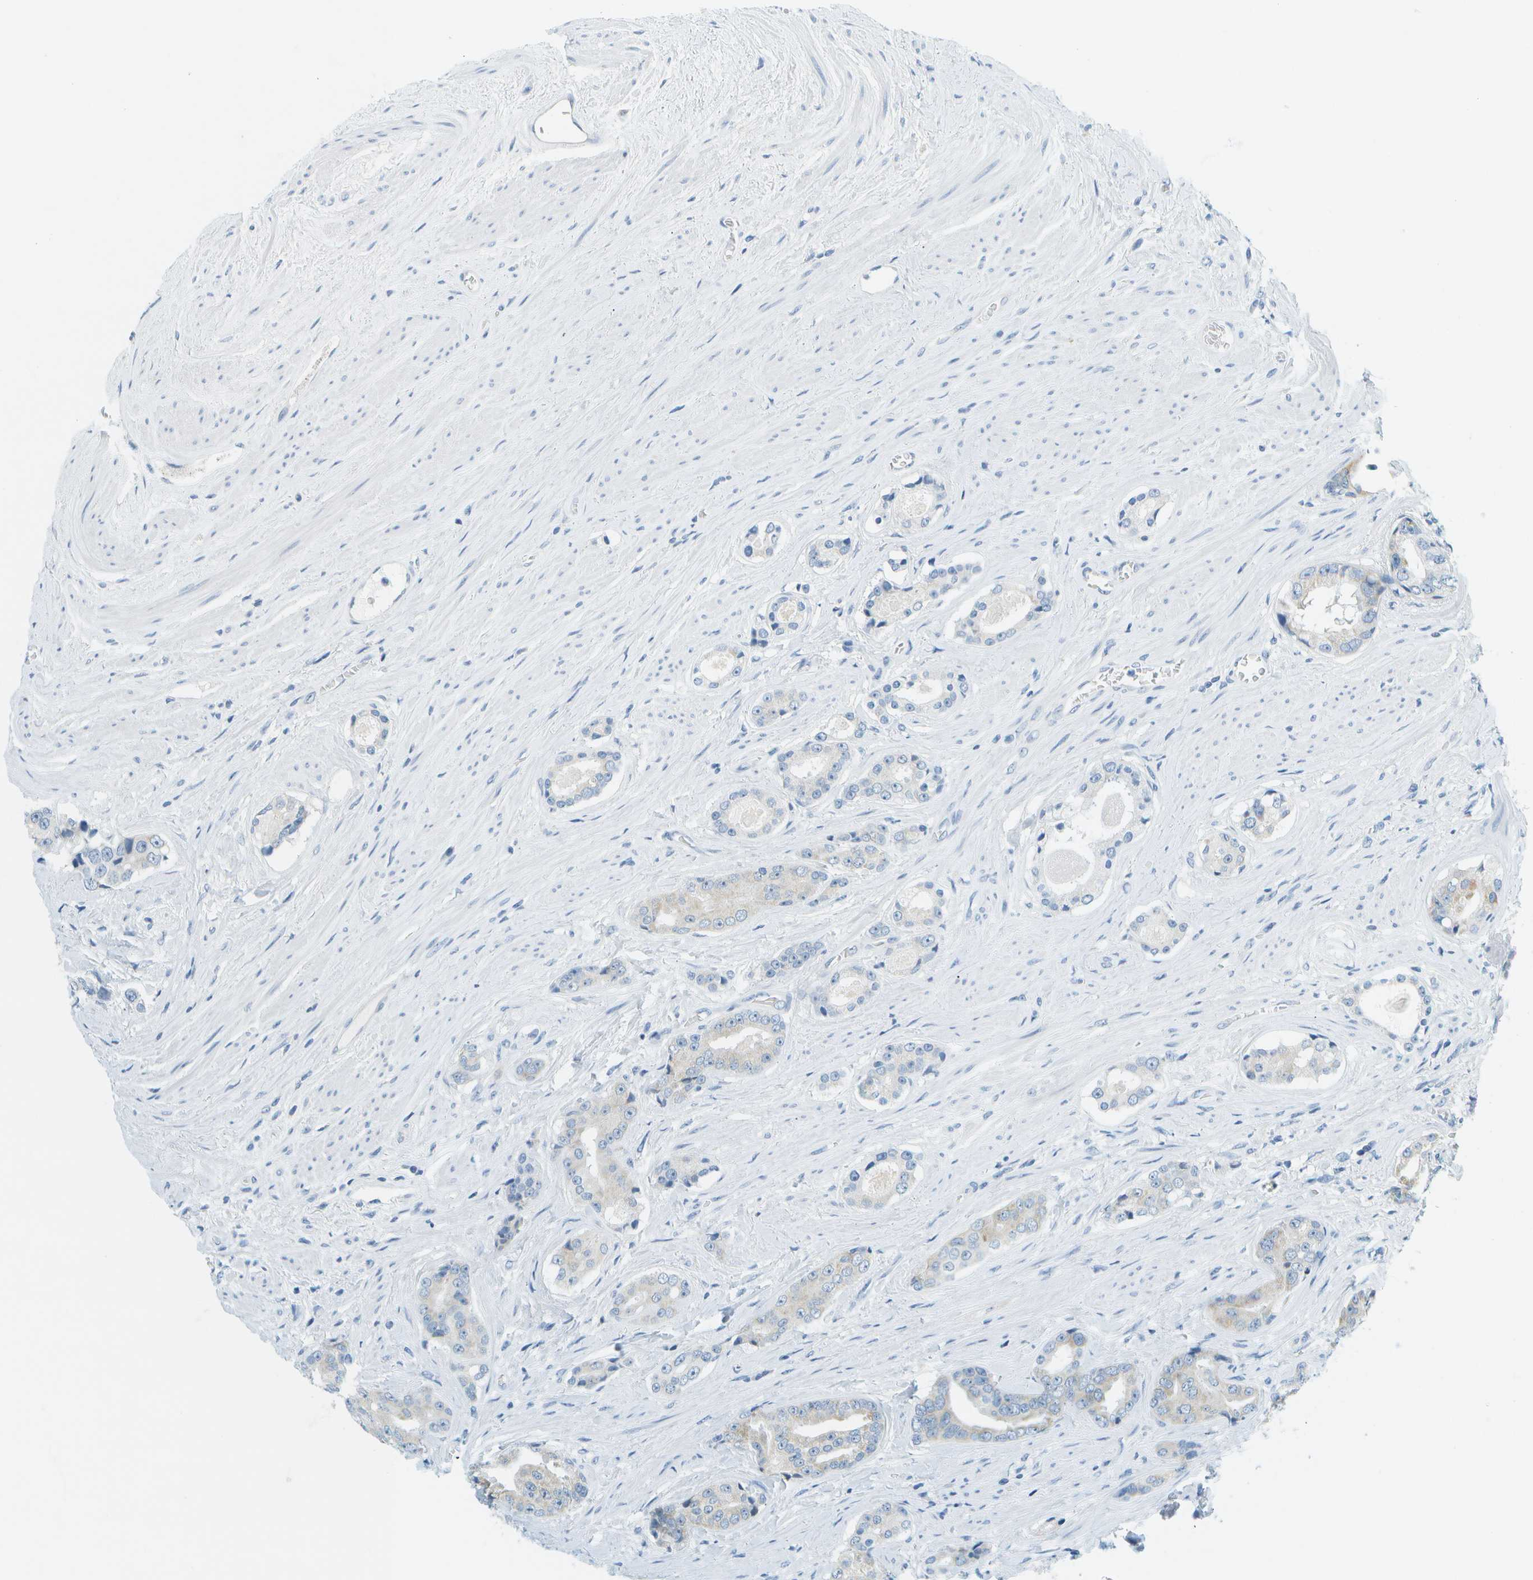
{"staining": {"intensity": "negative", "quantity": "none", "location": "none"}, "tissue": "prostate cancer", "cell_type": "Tumor cells", "image_type": "cancer", "snomed": [{"axis": "morphology", "description": "Adenocarcinoma, High grade"}, {"axis": "topography", "description": "Prostate"}], "caption": "Tumor cells are negative for brown protein staining in prostate high-grade adenocarcinoma.", "gene": "SMYD5", "patient": {"sex": "male", "age": 71}}